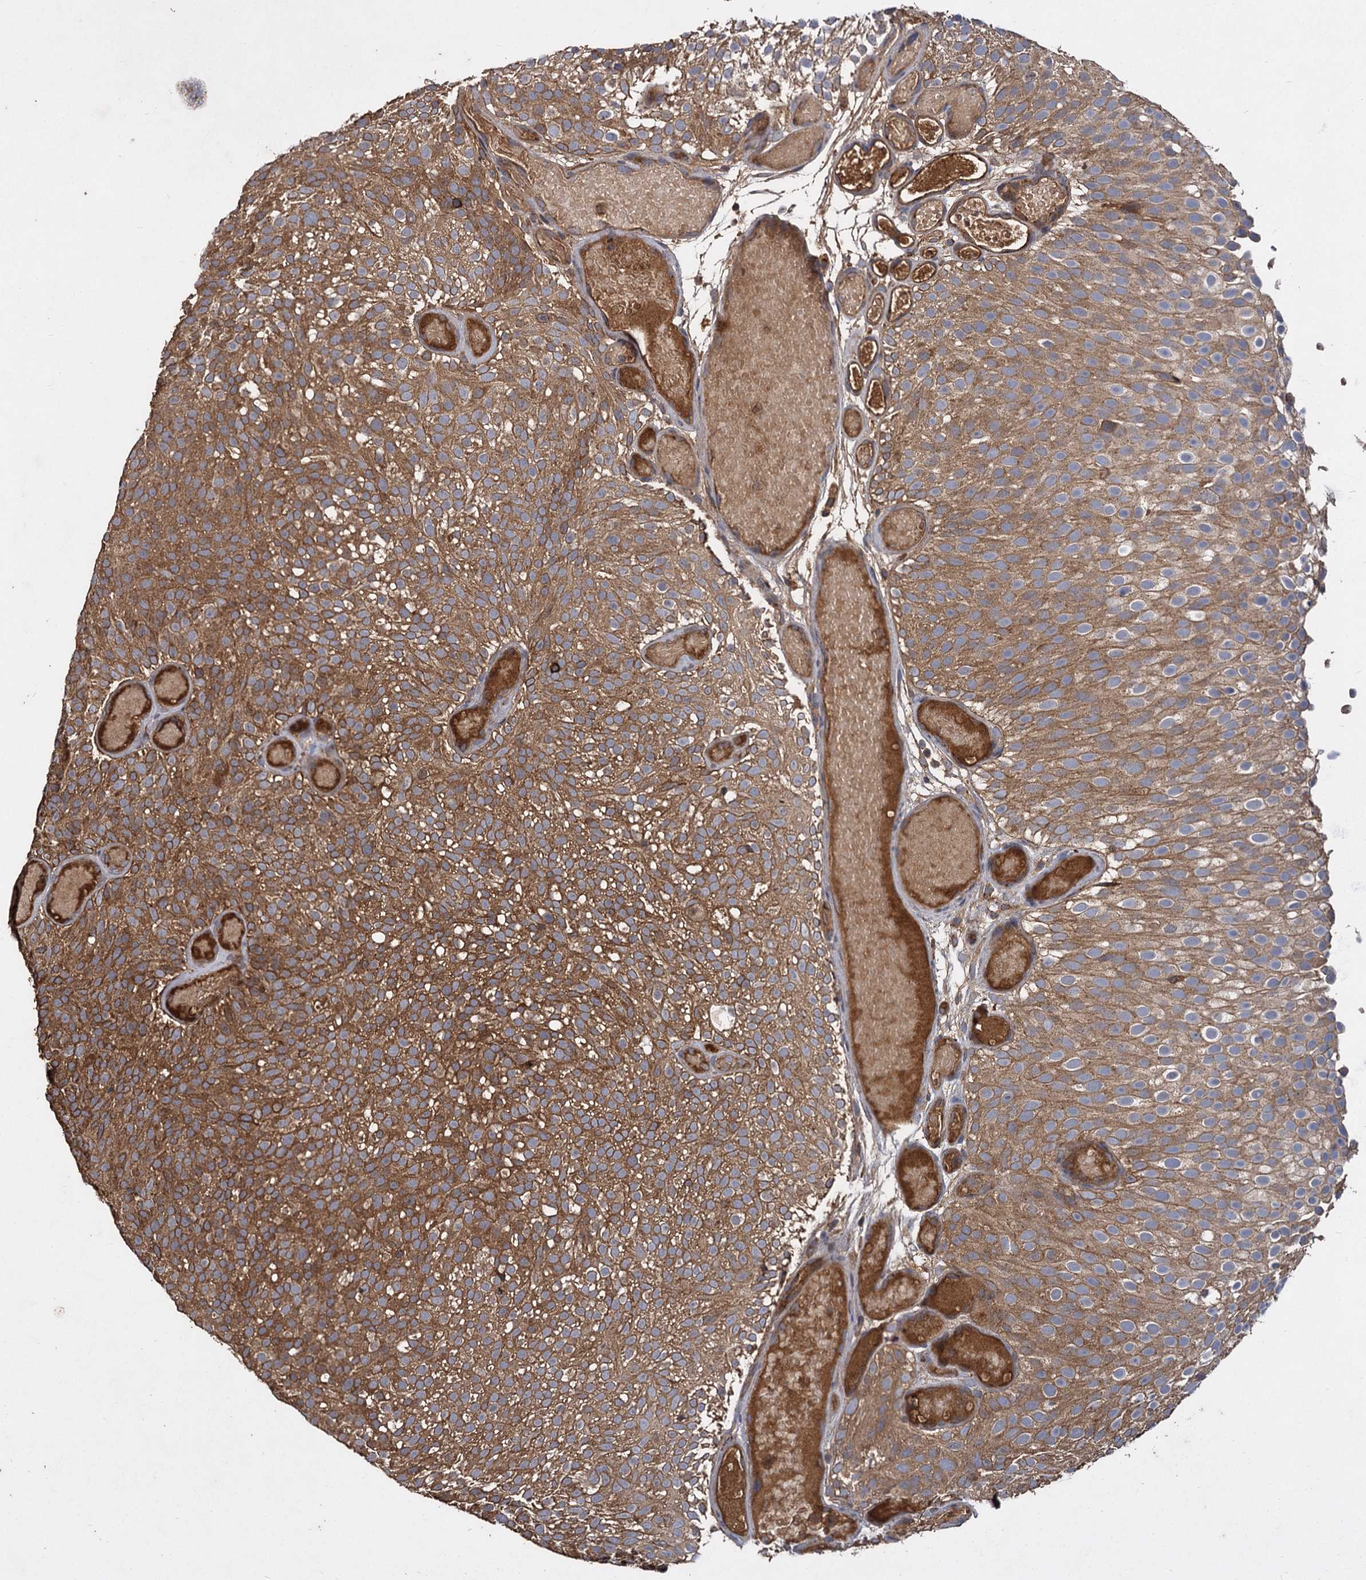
{"staining": {"intensity": "moderate", "quantity": ">75%", "location": "cytoplasmic/membranous"}, "tissue": "urothelial cancer", "cell_type": "Tumor cells", "image_type": "cancer", "snomed": [{"axis": "morphology", "description": "Urothelial carcinoma, Low grade"}, {"axis": "topography", "description": "Urinary bladder"}], "caption": "Brown immunohistochemical staining in human low-grade urothelial carcinoma demonstrates moderate cytoplasmic/membranous expression in about >75% of tumor cells. (Stains: DAB (3,3'-diaminobenzidine) in brown, nuclei in blue, Microscopy: brightfield microscopy at high magnification).", "gene": "GCLC", "patient": {"sex": "male", "age": 78}}